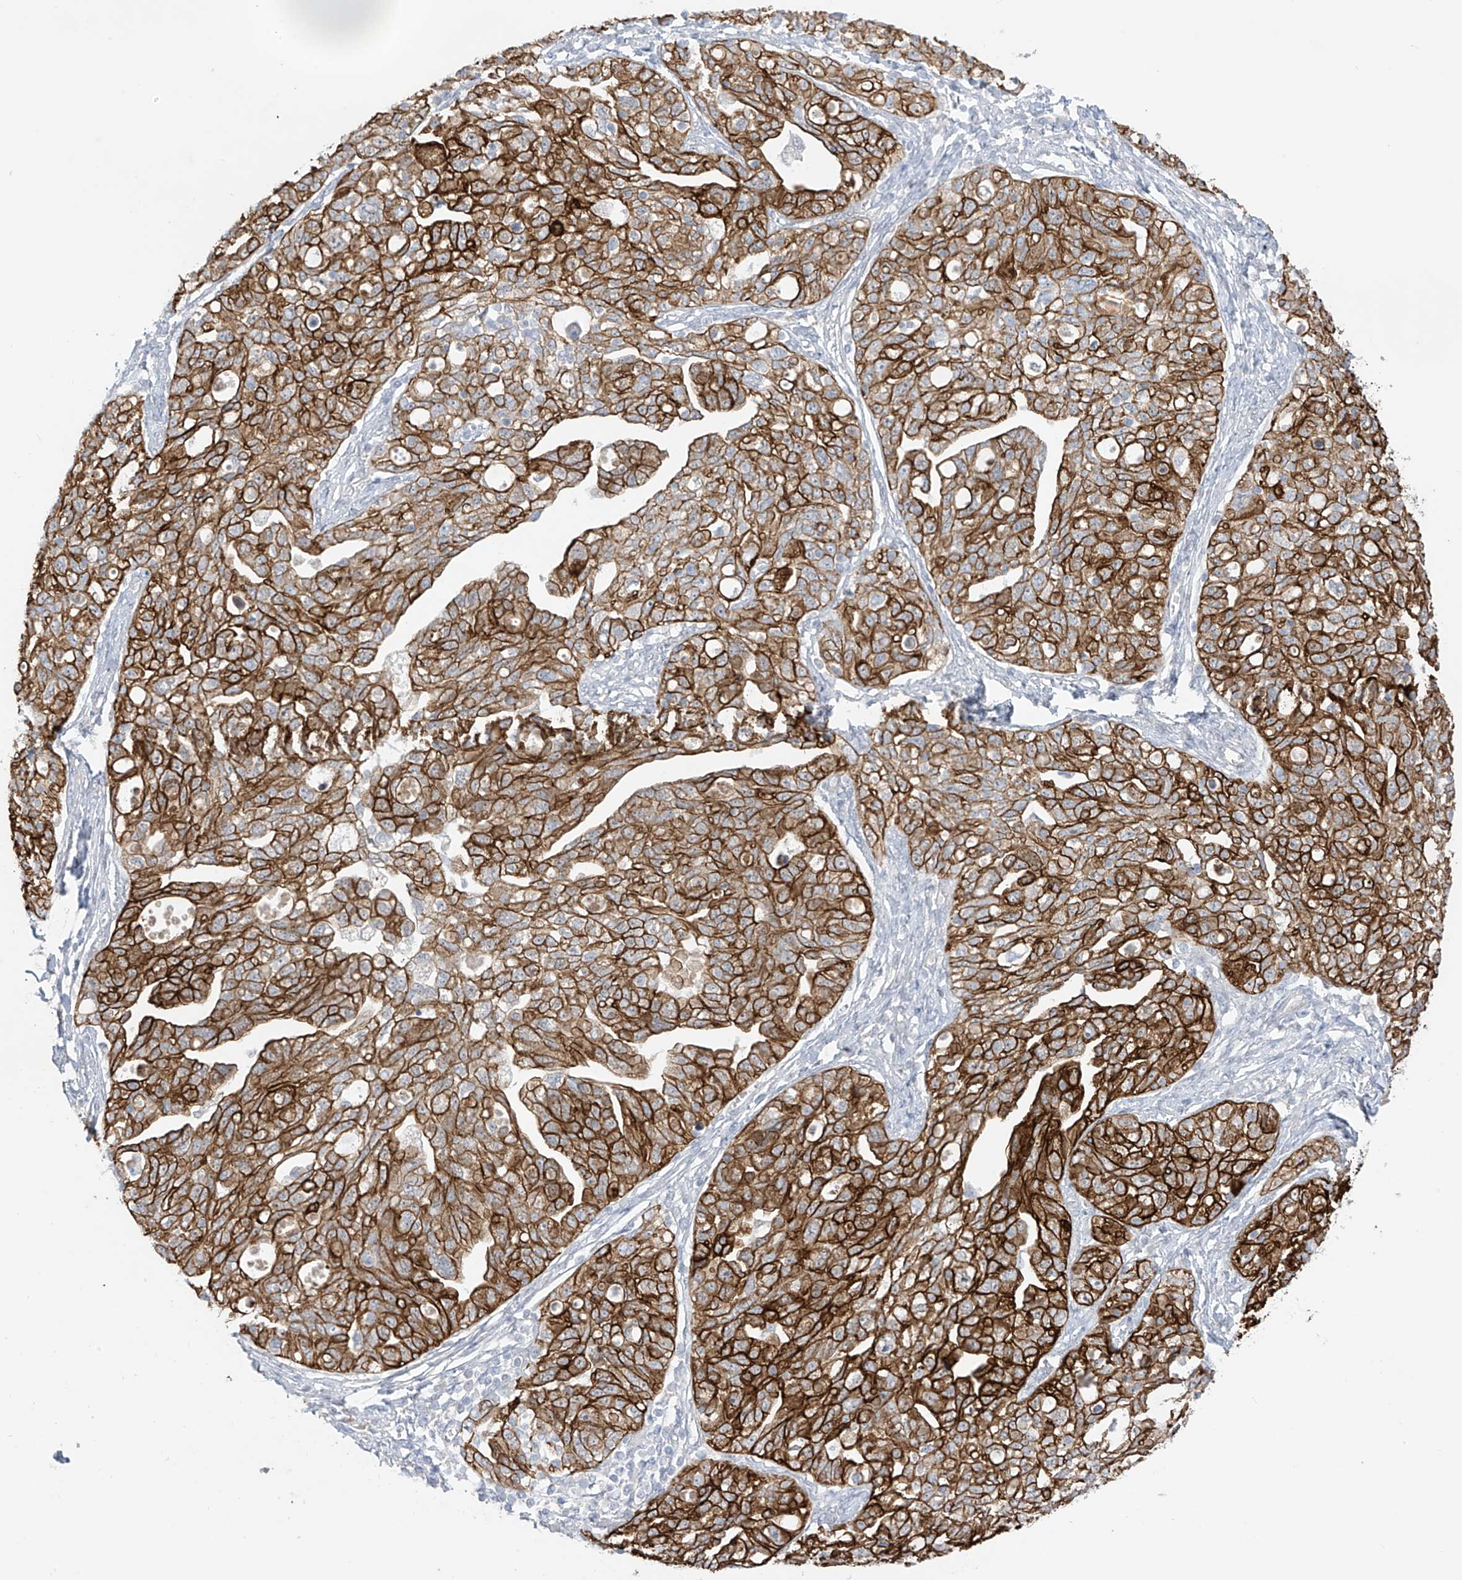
{"staining": {"intensity": "strong", "quantity": ">75%", "location": "cytoplasmic/membranous"}, "tissue": "ovarian cancer", "cell_type": "Tumor cells", "image_type": "cancer", "snomed": [{"axis": "morphology", "description": "Carcinoma, NOS"}, {"axis": "morphology", "description": "Cystadenocarcinoma, serous, NOS"}, {"axis": "topography", "description": "Ovary"}], "caption": "High-power microscopy captured an IHC photomicrograph of ovarian cancer, revealing strong cytoplasmic/membranous expression in about >75% of tumor cells. (IHC, brightfield microscopy, high magnification).", "gene": "EIPR1", "patient": {"sex": "female", "age": 69}}